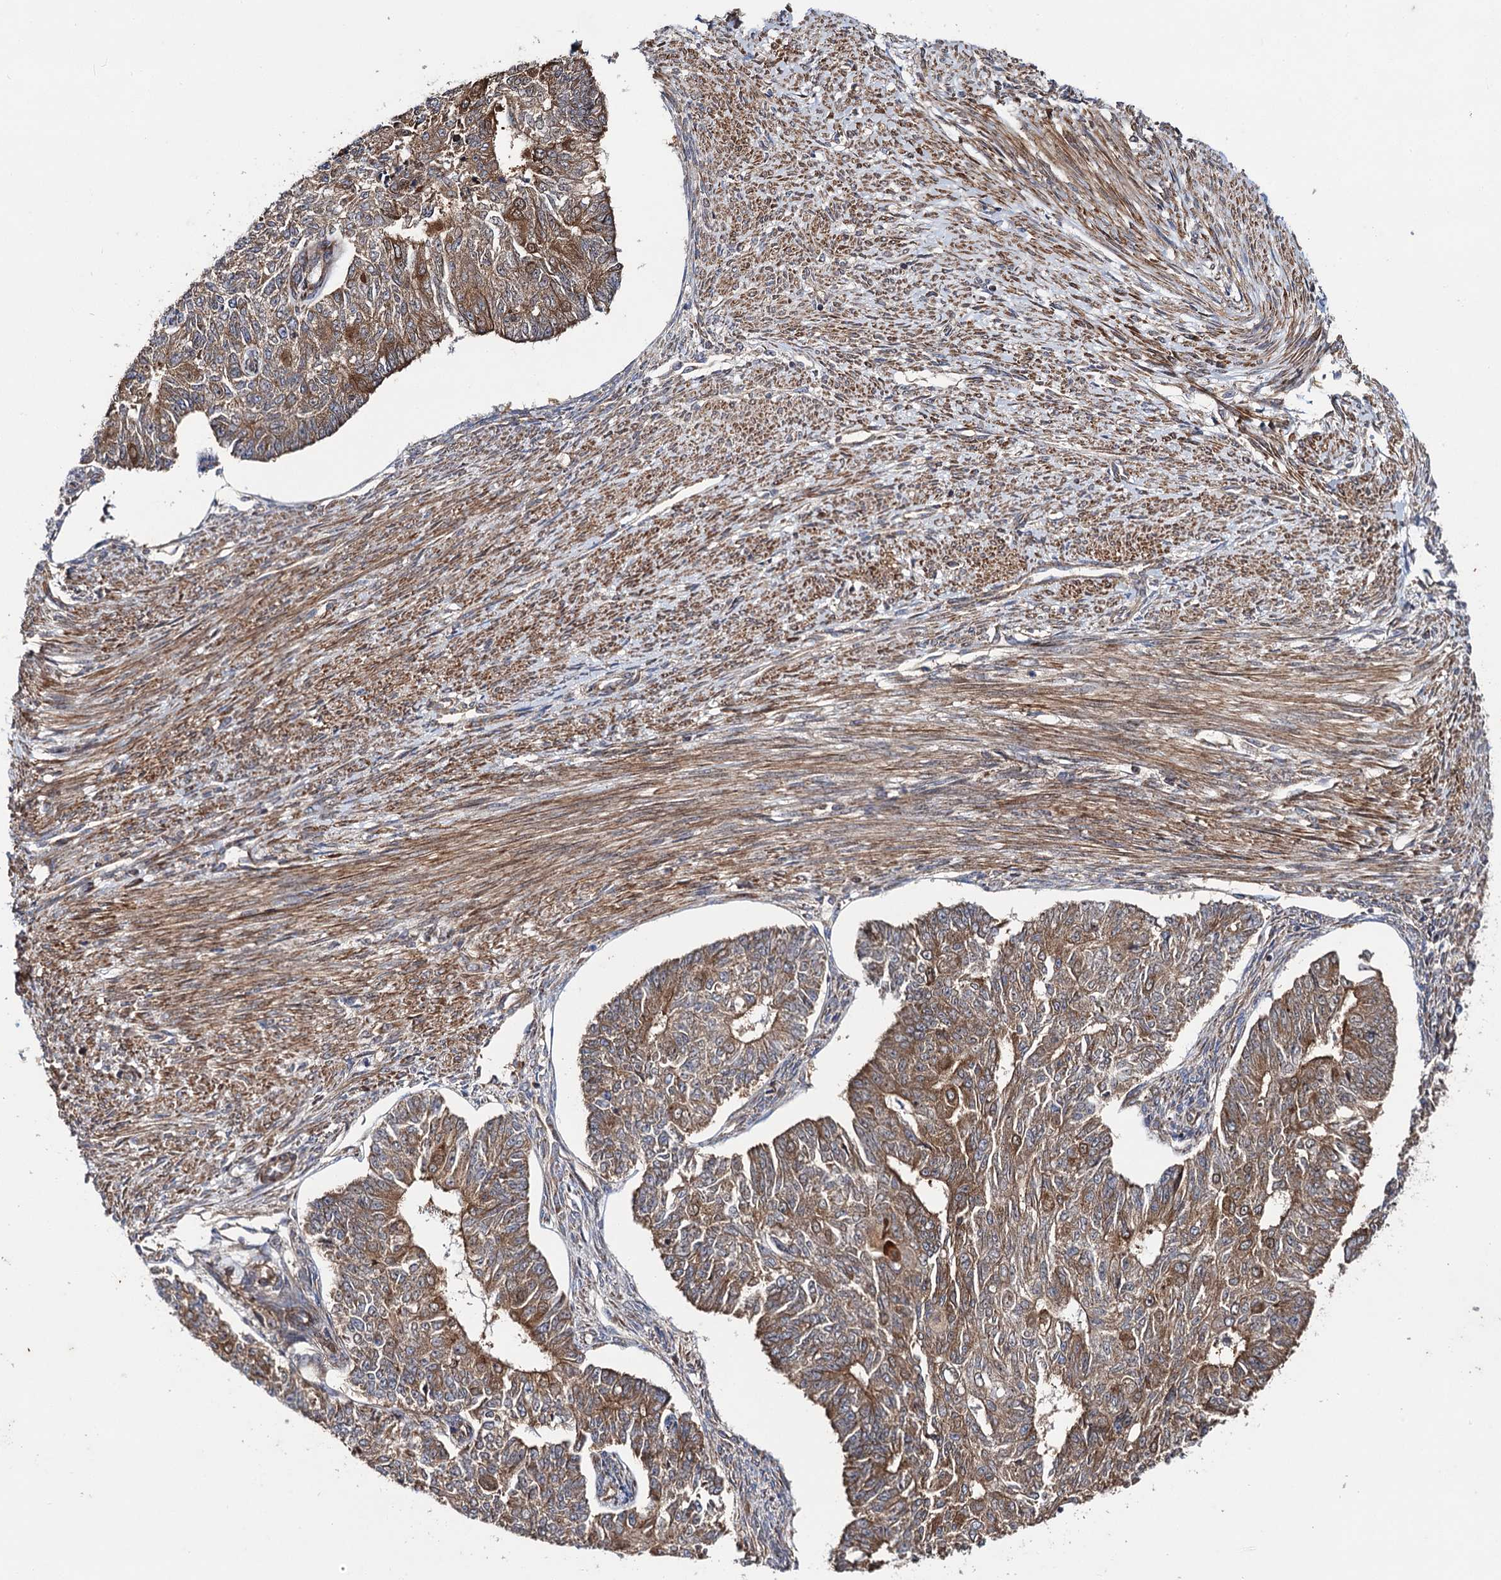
{"staining": {"intensity": "moderate", "quantity": ">75%", "location": "cytoplasmic/membranous"}, "tissue": "endometrial cancer", "cell_type": "Tumor cells", "image_type": "cancer", "snomed": [{"axis": "morphology", "description": "Adenocarcinoma, NOS"}, {"axis": "topography", "description": "Endometrium"}], "caption": "Moderate cytoplasmic/membranous expression for a protein is seen in approximately >75% of tumor cells of endometrial cancer using immunohistochemistry (IHC).", "gene": "DYDC1", "patient": {"sex": "female", "age": 32}}